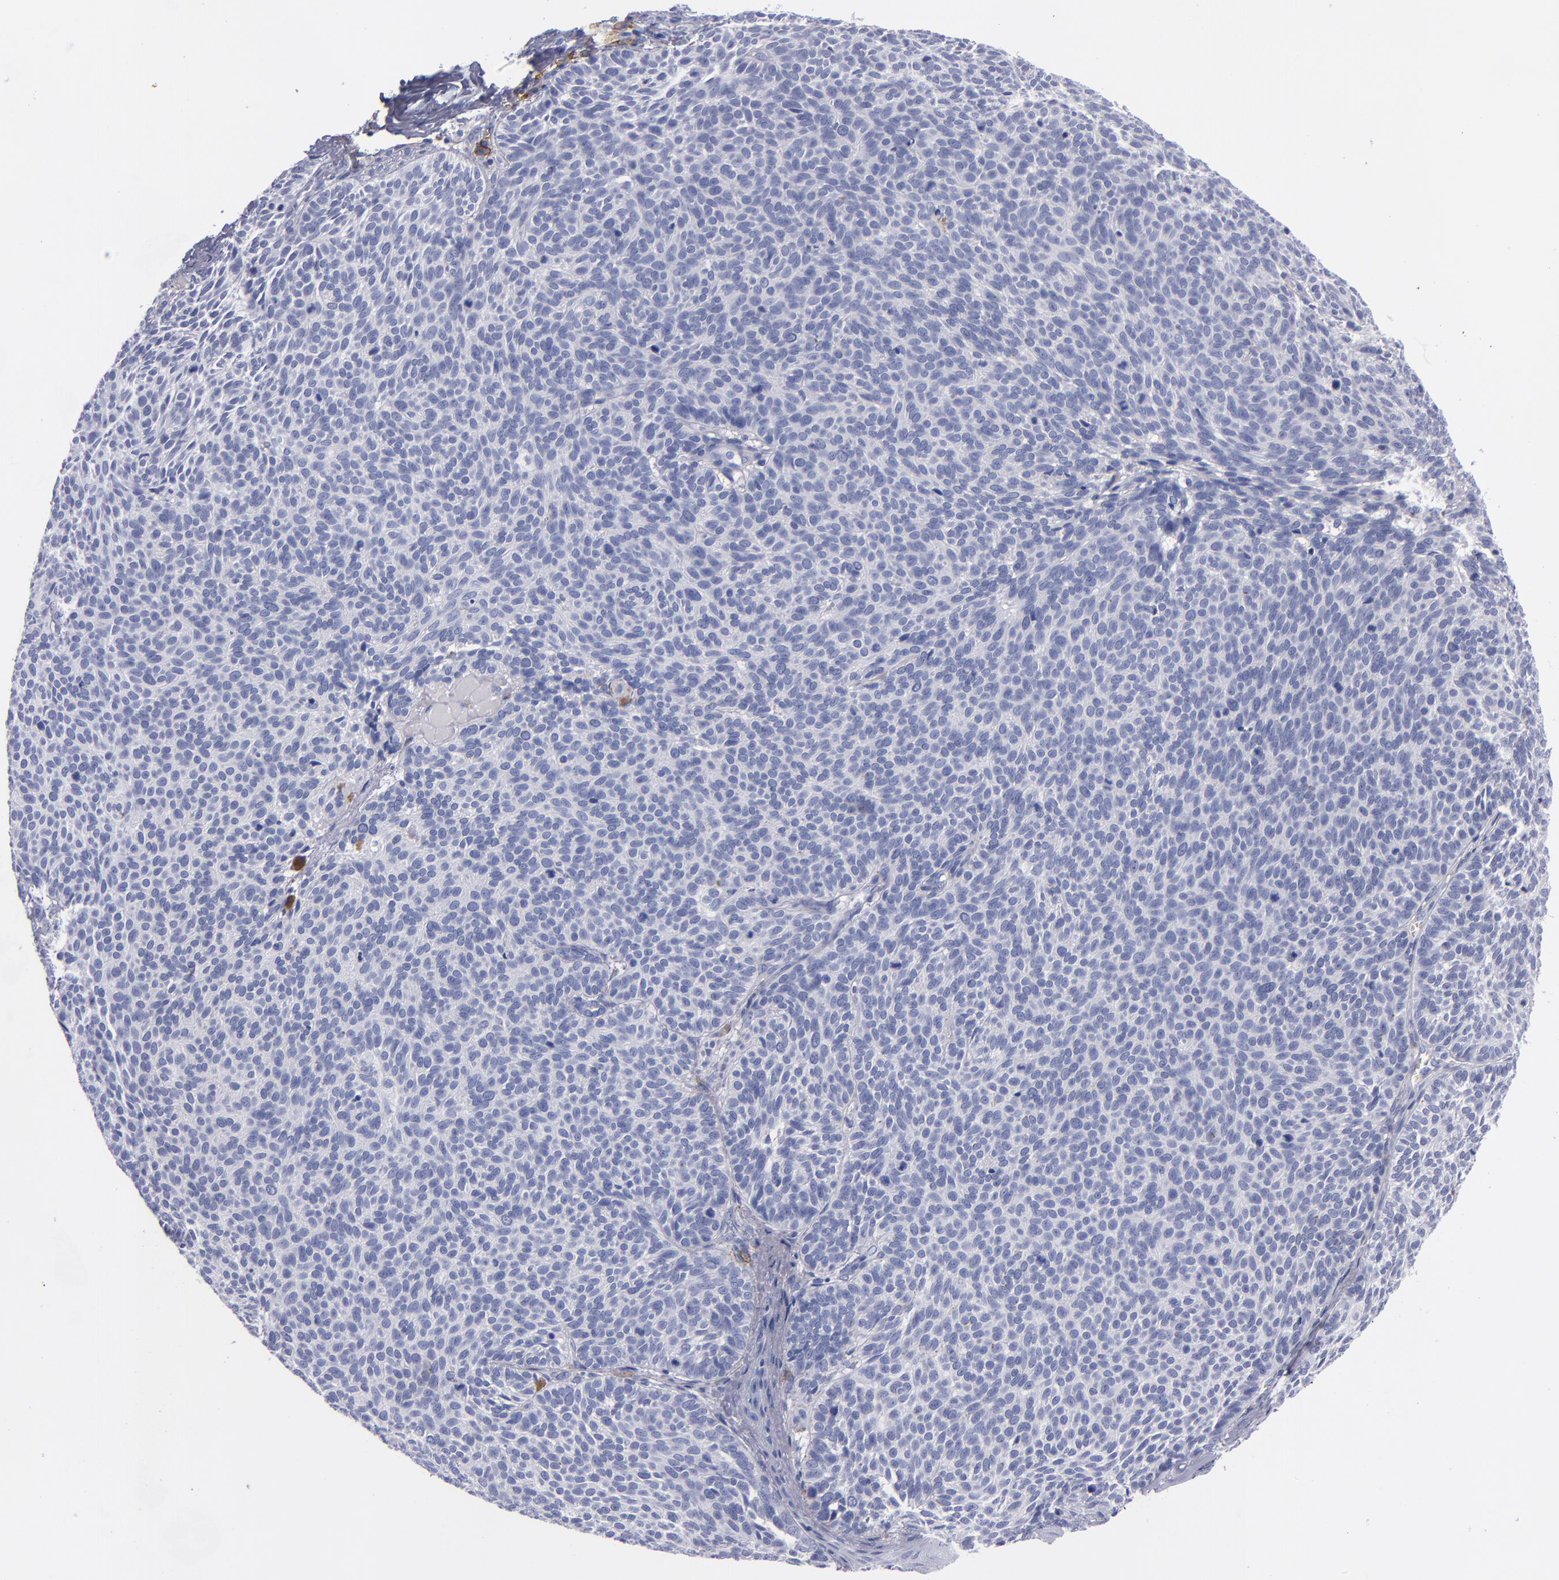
{"staining": {"intensity": "negative", "quantity": "none", "location": "none"}, "tissue": "skin cancer", "cell_type": "Tumor cells", "image_type": "cancer", "snomed": [{"axis": "morphology", "description": "Basal cell carcinoma"}, {"axis": "topography", "description": "Skin"}], "caption": "The histopathology image exhibits no significant positivity in tumor cells of basal cell carcinoma (skin).", "gene": "CD38", "patient": {"sex": "male", "age": 63}}